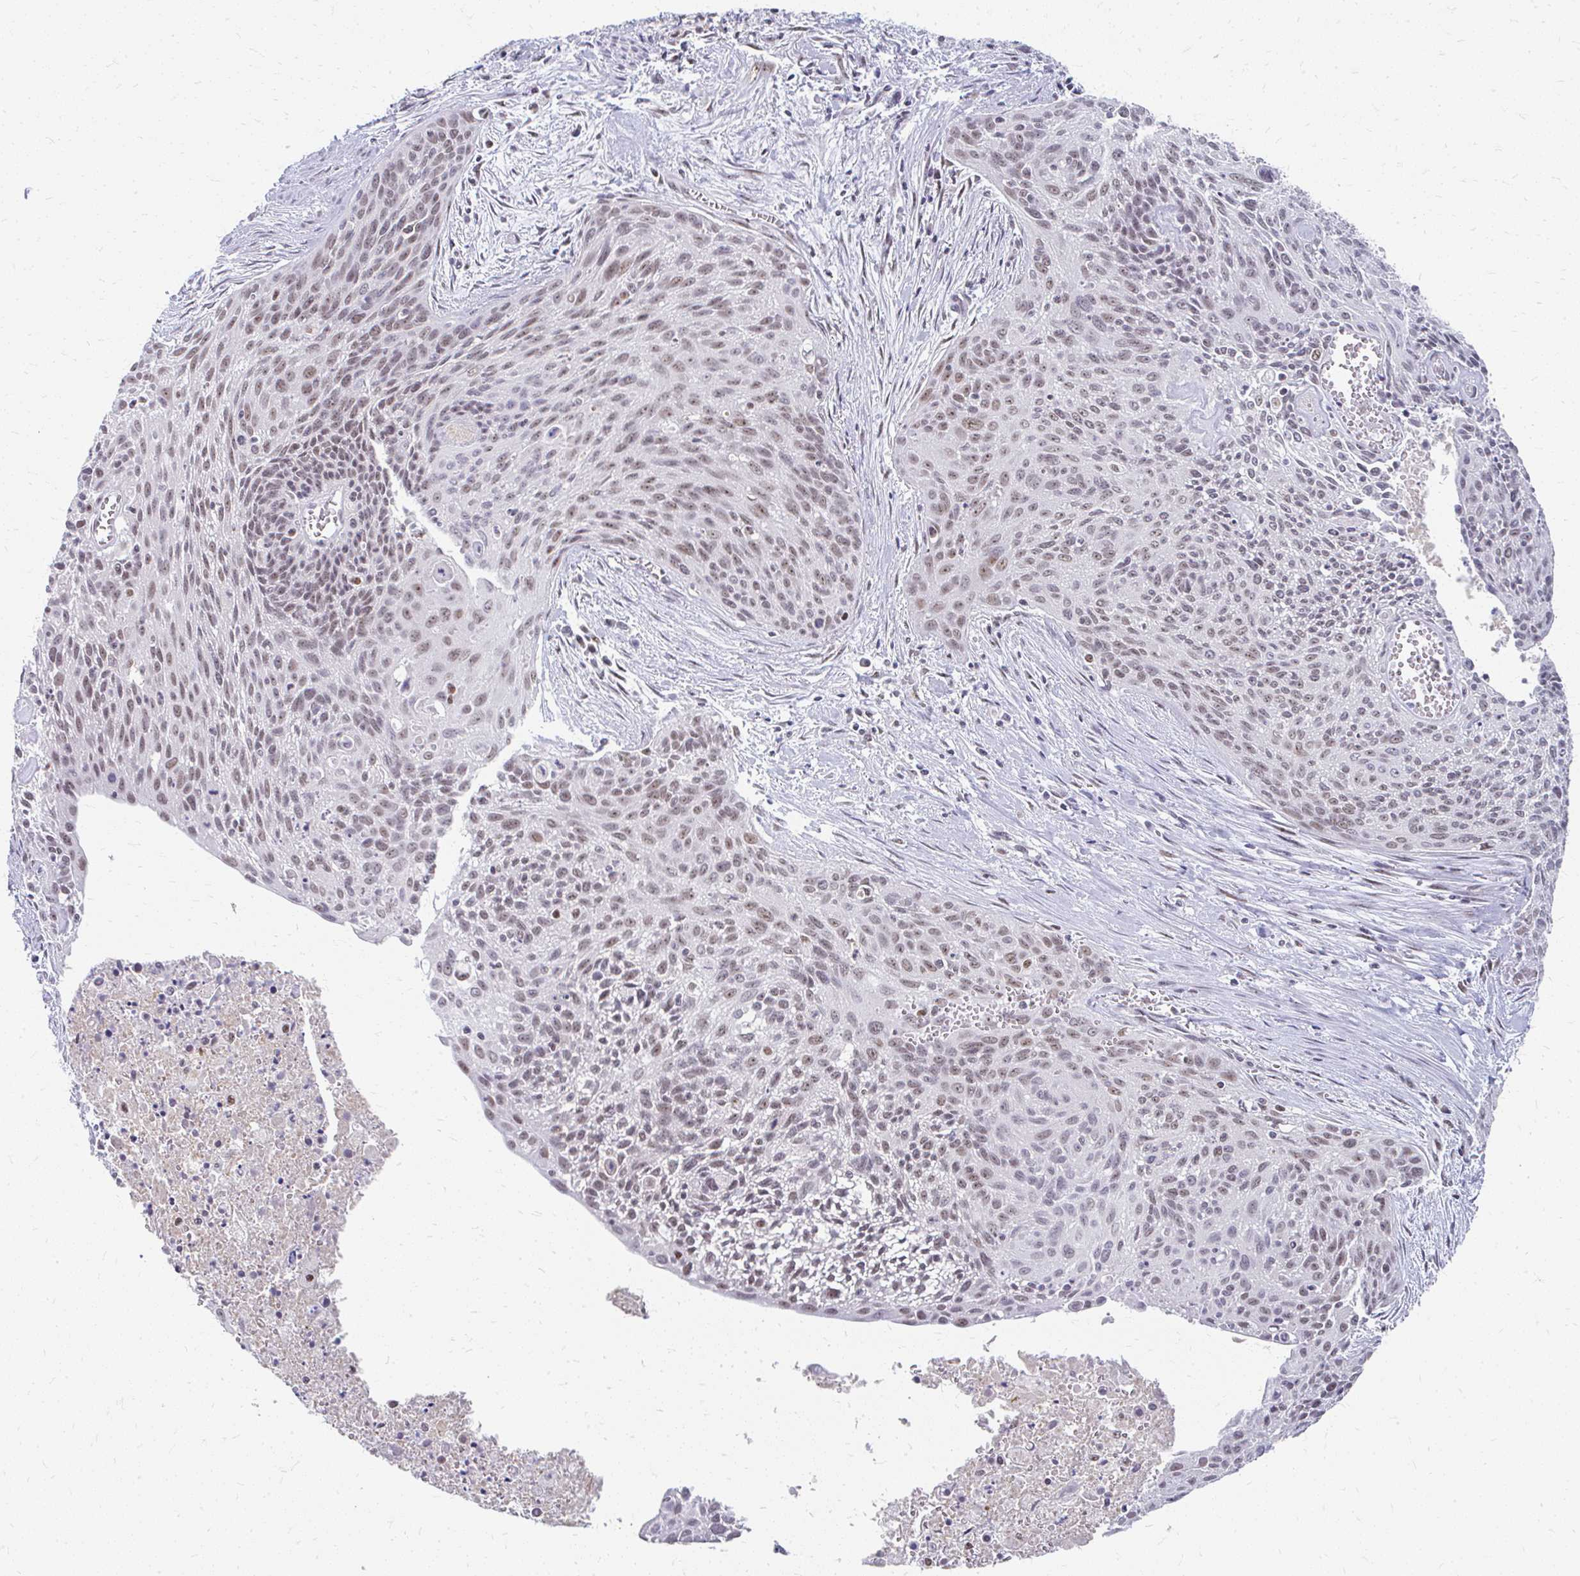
{"staining": {"intensity": "moderate", "quantity": ">75%", "location": "nuclear"}, "tissue": "cervical cancer", "cell_type": "Tumor cells", "image_type": "cancer", "snomed": [{"axis": "morphology", "description": "Squamous cell carcinoma, NOS"}, {"axis": "topography", "description": "Cervix"}], "caption": "Human cervical squamous cell carcinoma stained with a protein marker shows moderate staining in tumor cells.", "gene": "GTF2H1", "patient": {"sex": "female", "age": 55}}